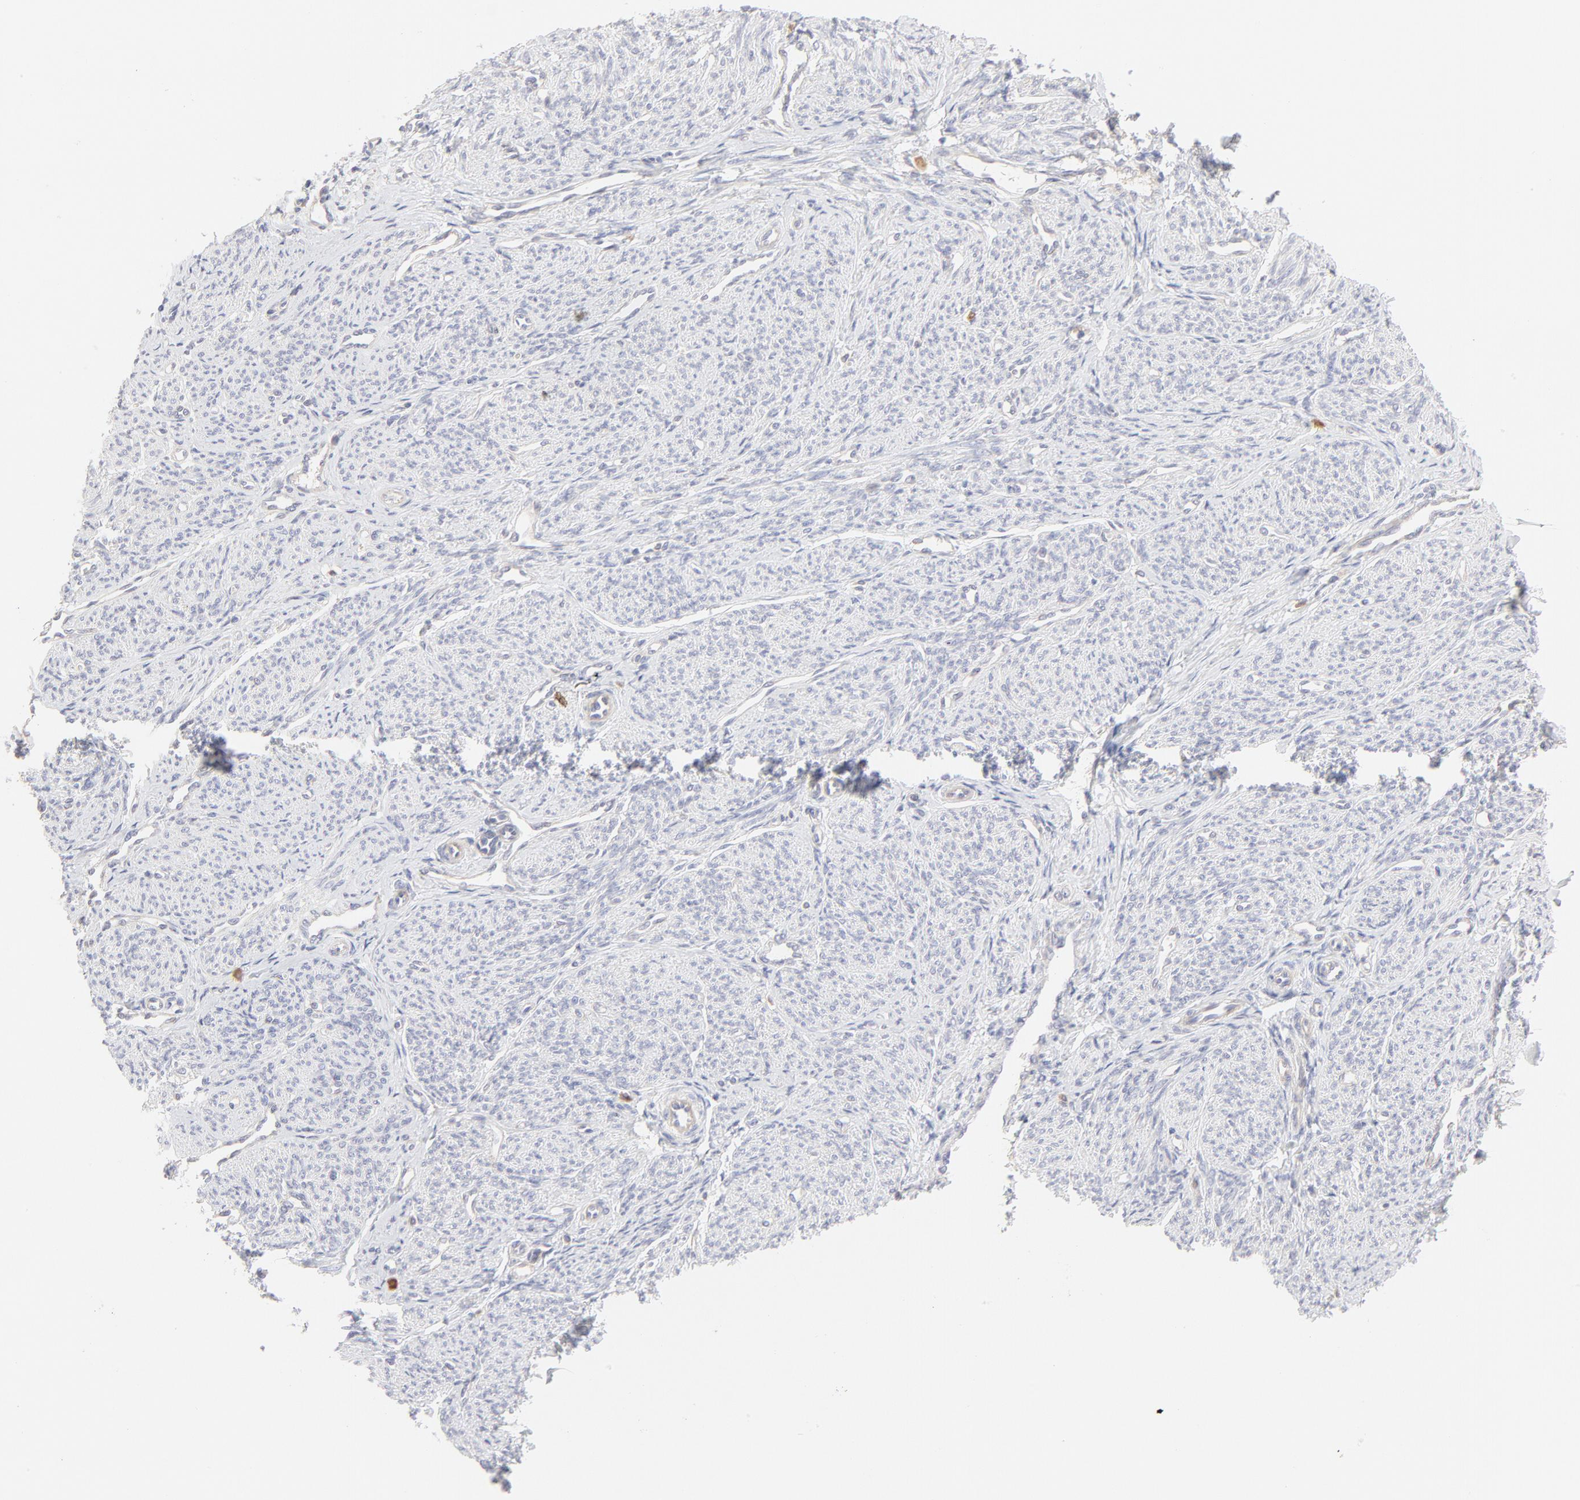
{"staining": {"intensity": "negative", "quantity": "none", "location": "none"}, "tissue": "smooth muscle", "cell_type": "Smooth muscle cells", "image_type": "normal", "snomed": [{"axis": "morphology", "description": "Normal tissue, NOS"}, {"axis": "topography", "description": "Smooth muscle"}], "caption": "Immunohistochemistry micrograph of unremarkable human smooth muscle stained for a protein (brown), which displays no expression in smooth muscle cells.", "gene": "ELF3", "patient": {"sex": "female", "age": 65}}